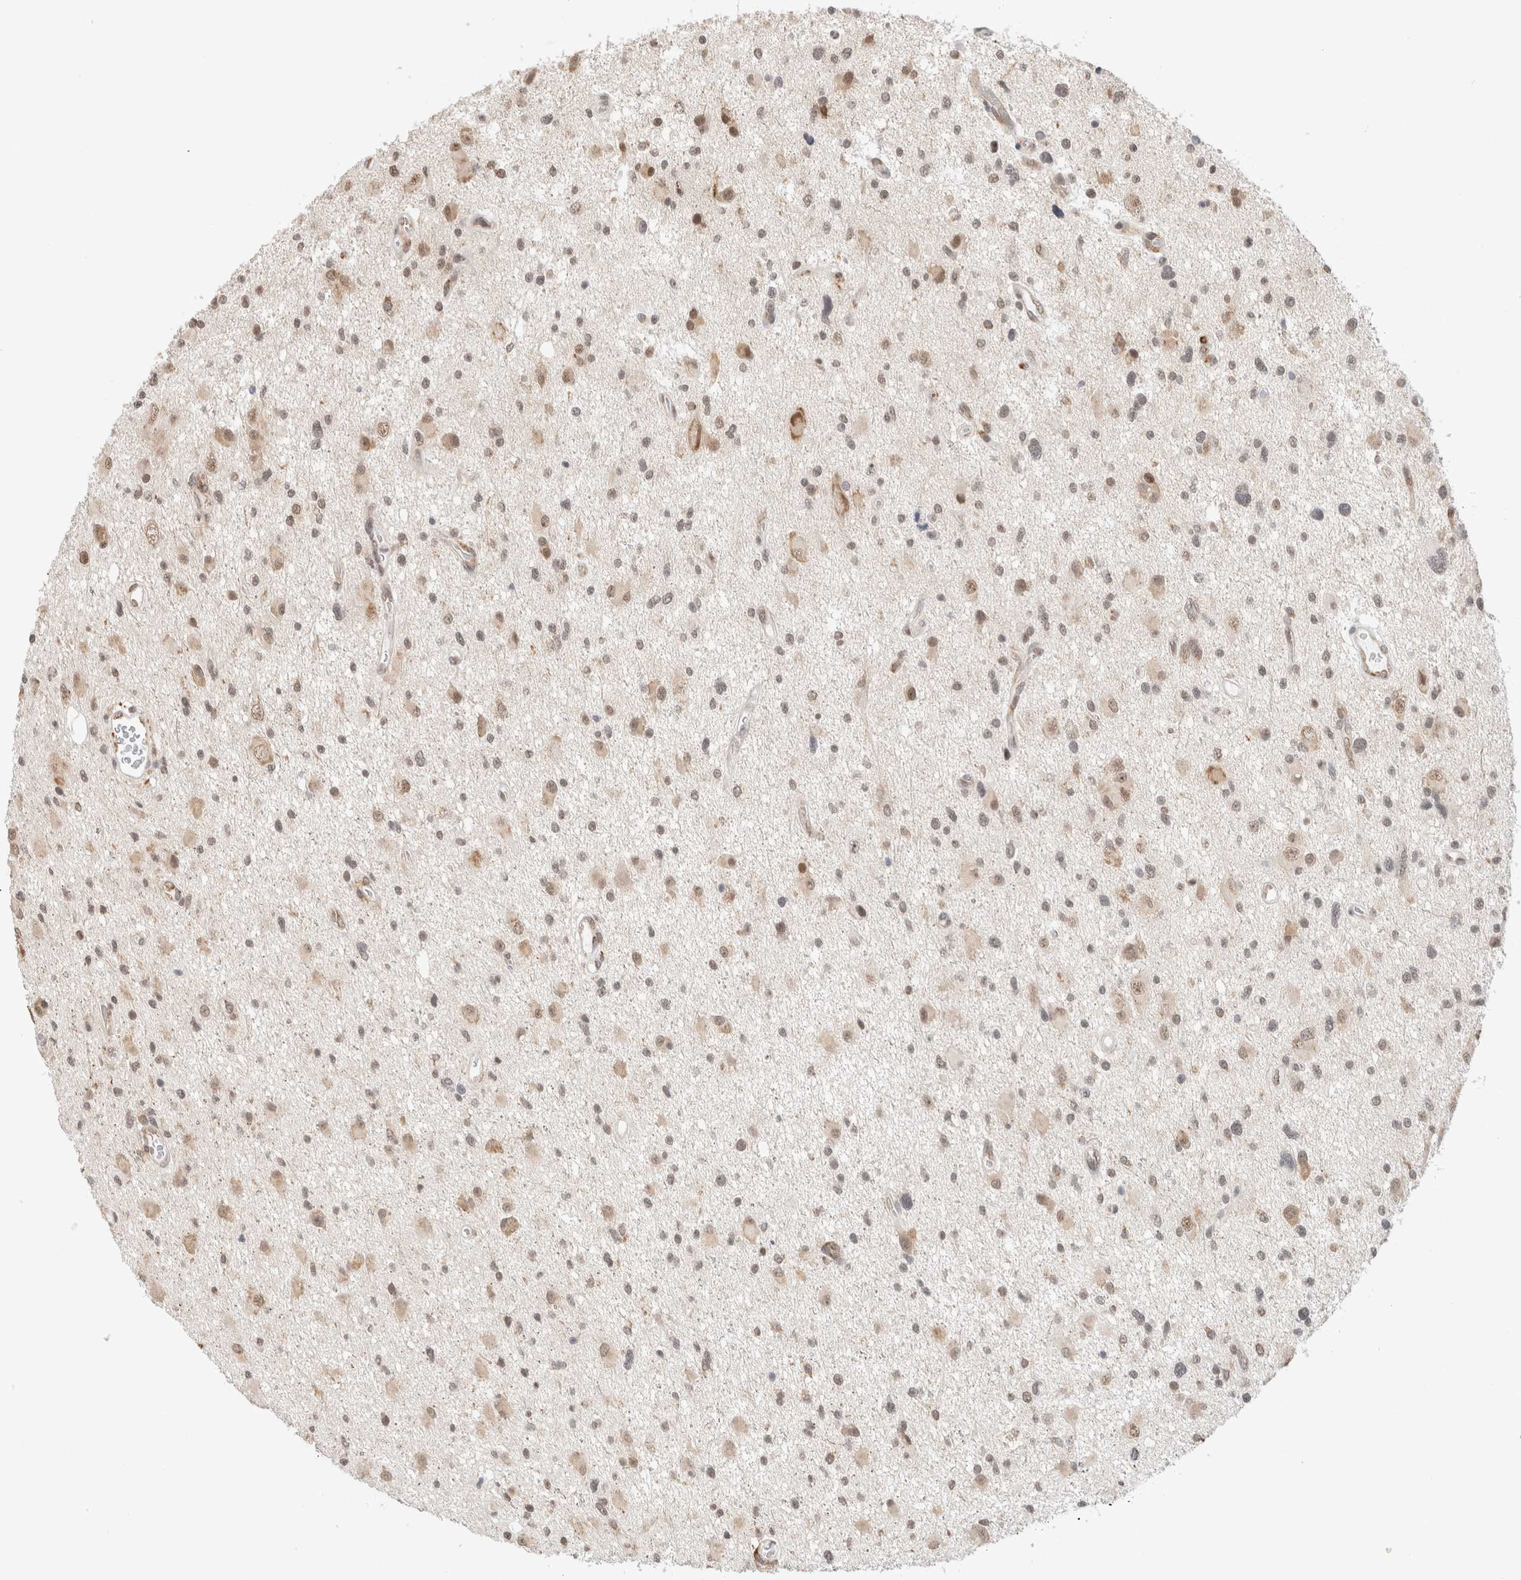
{"staining": {"intensity": "moderate", "quantity": ">75%", "location": "cytoplasmic/membranous,nuclear"}, "tissue": "glioma", "cell_type": "Tumor cells", "image_type": "cancer", "snomed": [{"axis": "morphology", "description": "Glioma, malignant, High grade"}, {"axis": "topography", "description": "Brain"}], "caption": "This is an image of immunohistochemistry staining of glioma, which shows moderate expression in the cytoplasmic/membranous and nuclear of tumor cells.", "gene": "HDLBP", "patient": {"sex": "male", "age": 33}}